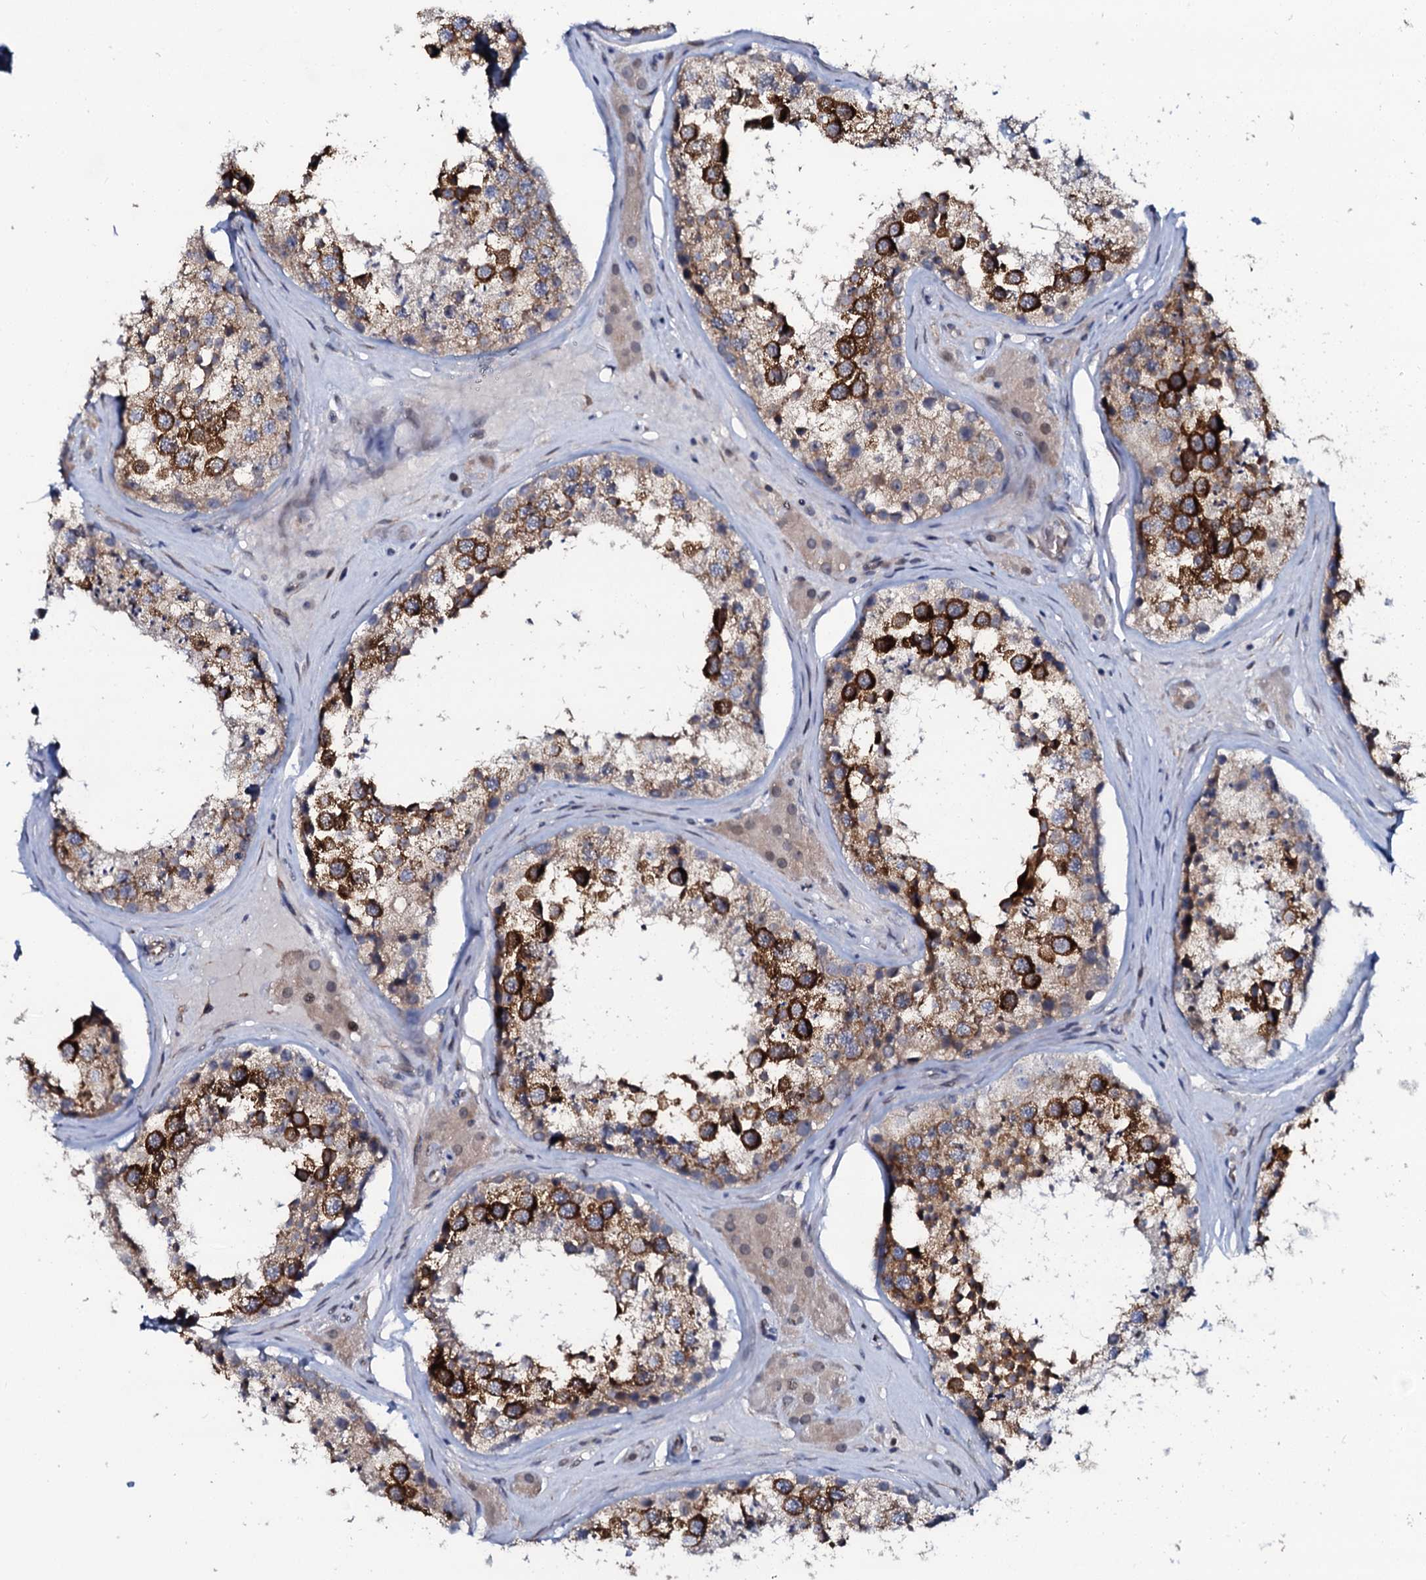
{"staining": {"intensity": "strong", "quantity": "25%-75%", "location": "cytoplasmic/membranous"}, "tissue": "testis", "cell_type": "Cells in seminiferous ducts", "image_type": "normal", "snomed": [{"axis": "morphology", "description": "Normal tissue, NOS"}, {"axis": "topography", "description": "Testis"}], "caption": "Immunohistochemistry (DAB) staining of normal human testis exhibits strong cytoplasmic/membranous protein positivity in about 25%-75% of cells in seminiferous ducts.", "gene": "C10orf88", "patient": {"sex": "male", "age": 46}}